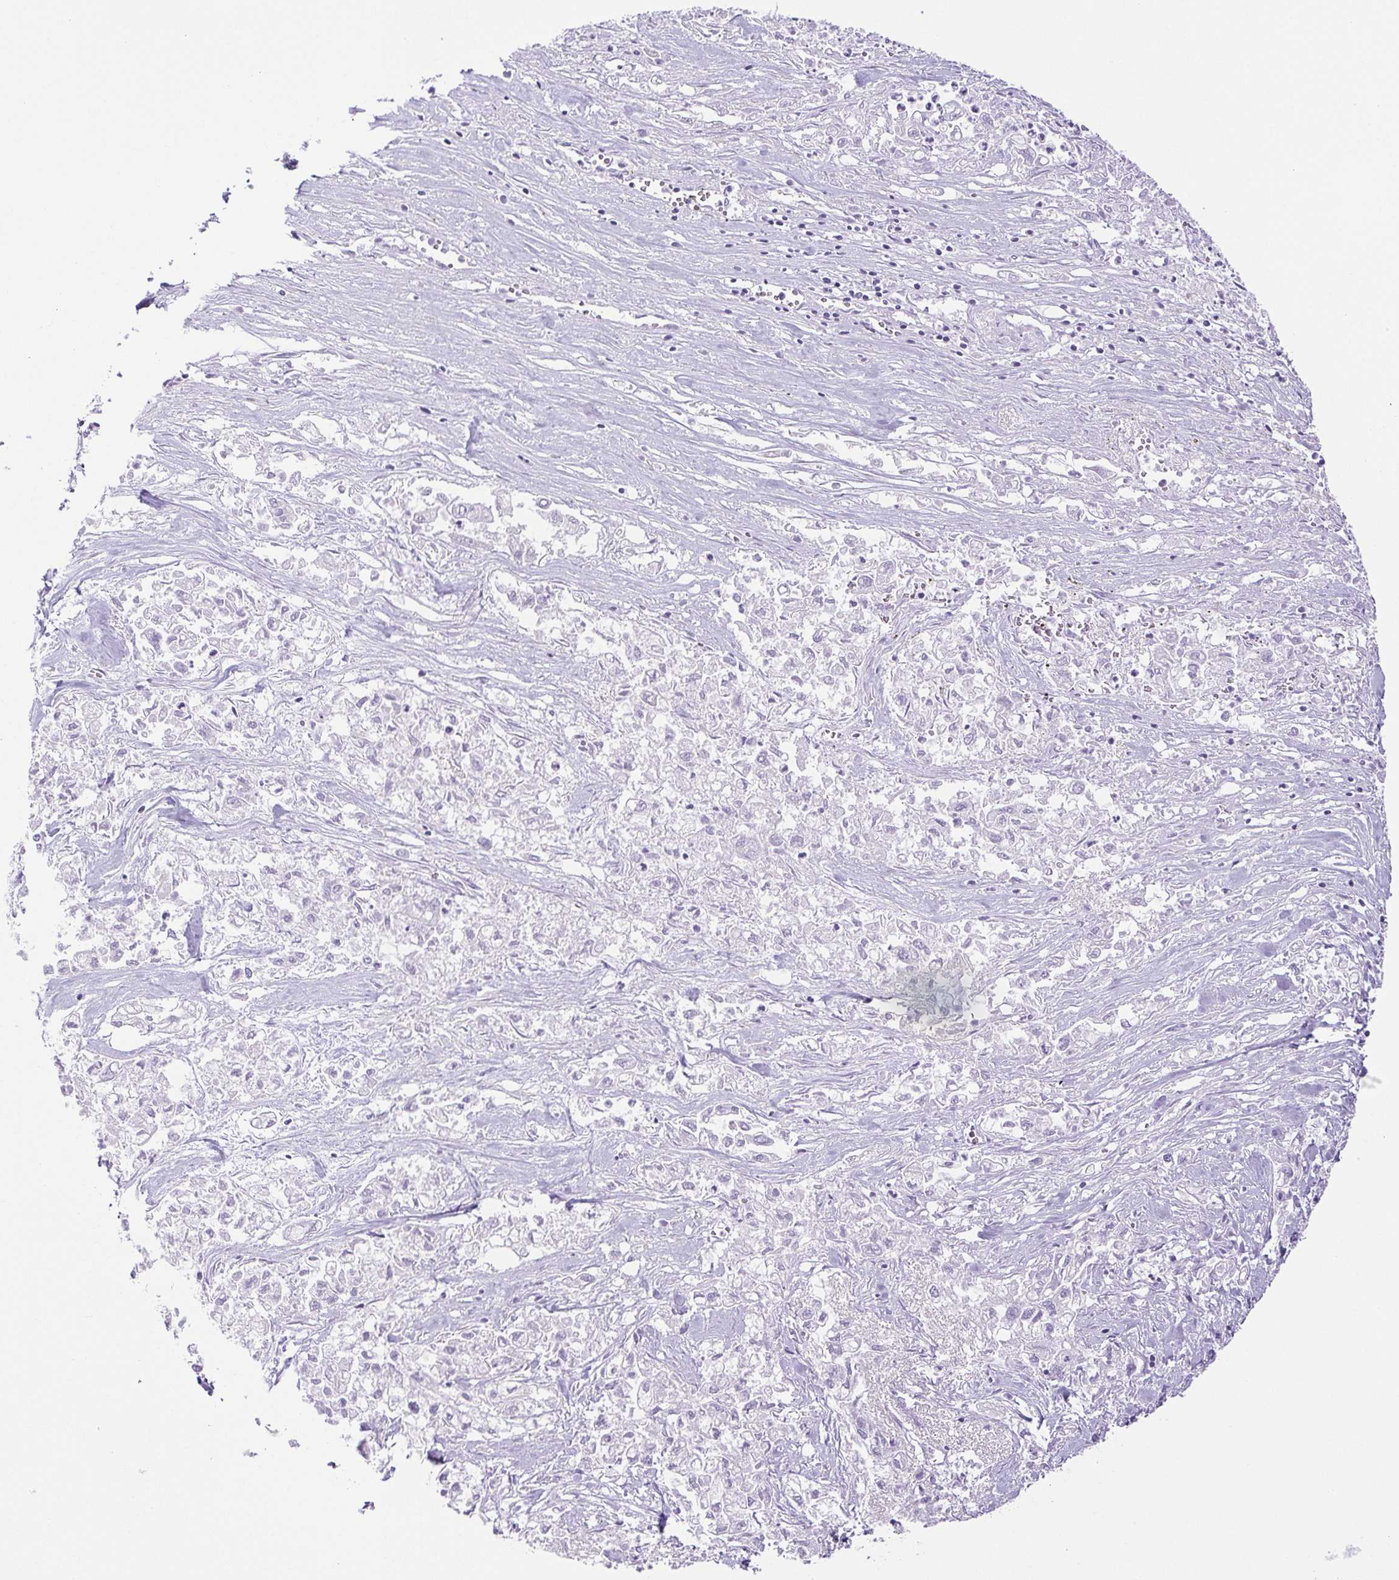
{"staining": {"intensity": "negative", "quantity": "none", "location": "none"}, "tissue": "pancreatic cancer", "cell_type": "Tumor cells", "image_type": "cancer", "snomed": [{"axis": "morphology", "description": "Adenocarcinoma, NOS"}, {"axis": "topography", "description": "Pancreas"}], "caption": "Tumor cells are negative for protein expression in human pancreatic adenocarcinoma.", "gene": "HLA-G", "patient": {"sex": "male", "age": 72}}